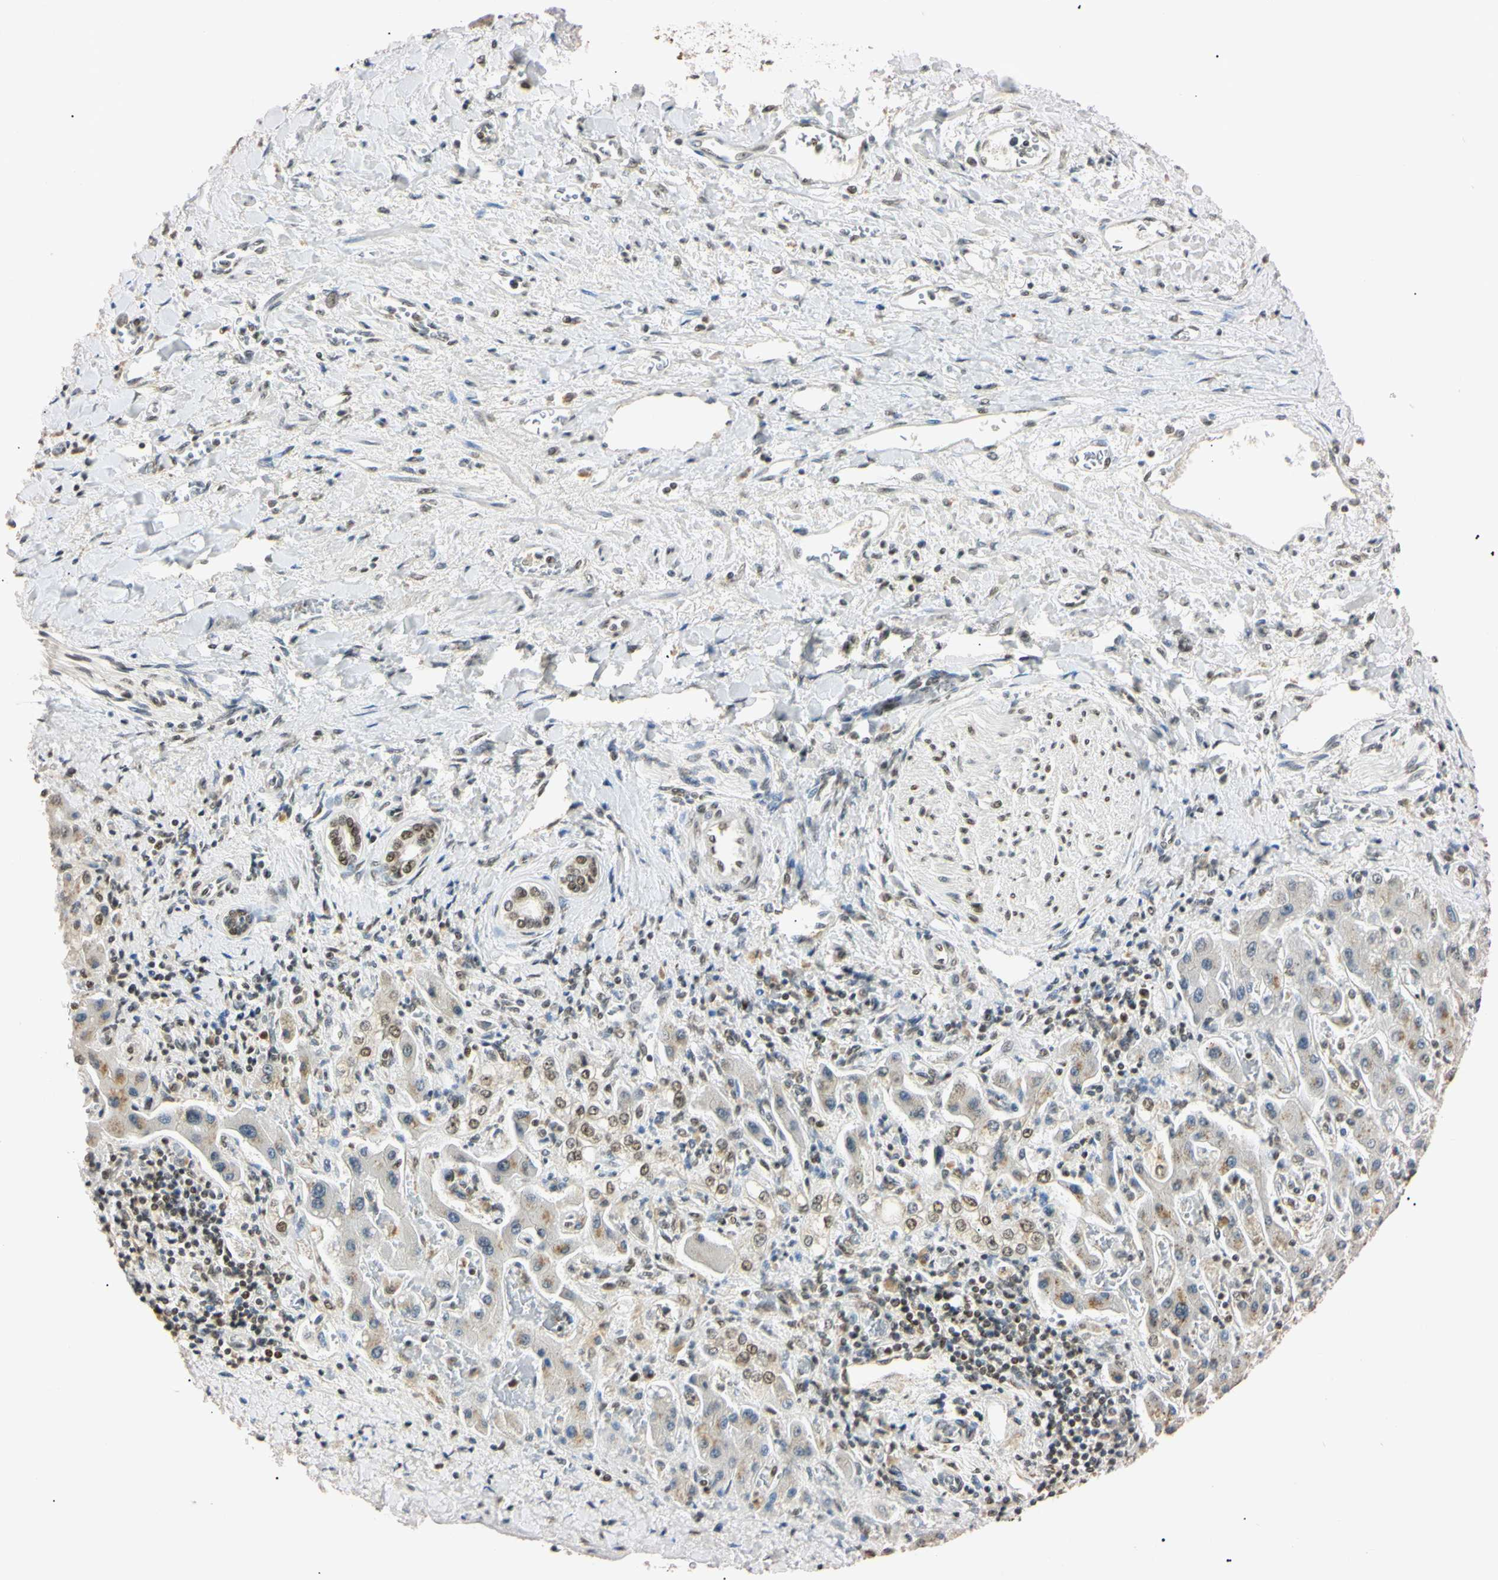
{"staining": {"intensity": "moderate", "quantity": ">75%", "location": "nuclear"}, "tissue": "liver cancer", "cell_type": "Tumor cells", "image_type": "cancer", "snomed": [{"axis": "morphology", "description": "Cholangiocarcinoma"}, {"axis": "topography", "description": "Liver"}], "caption": "DAB (3,3'-diaminobenzidine) immunohistochemical staining of human liver cholangiocarcinoma exhibits moderate nuclear protein staining in about >75% of tumor cells. (DAB IHC, brown staining for protein, blue staining for nuclei).", "gene": "SMARCA5", "patient": {"sex": "male", "age": 50}}